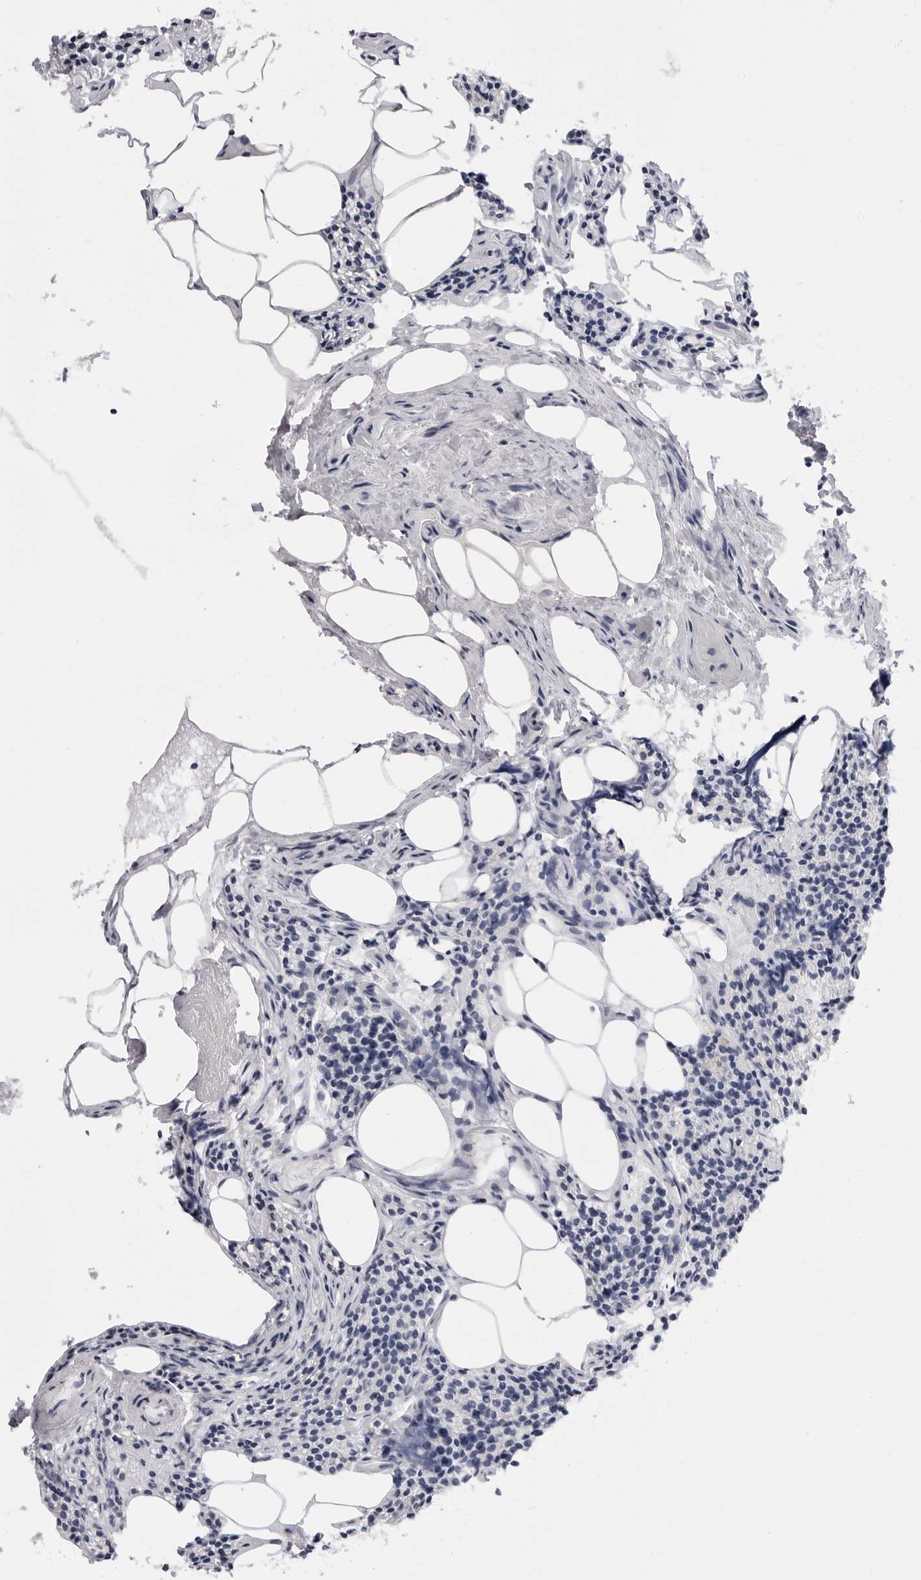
{"staining": {"intensity": "negative", "quantity": "none", "location": "none"}, "tissue": "parathyroid gland", "cell_type": "Glandular cells", "image_type": "normal", "snomed": [{"axis": "morphology", "description": "Normal tissue, NOS"}, {"axis": "topography", "description": "Parathyroid gland"}], "caption": "Immunohistochemistry (IHC) micrograph of unremarkable parathyroid gland: parathyroid gland stained with DAB demonstrates no significant protein positivity in glandular cells. Brightfield microscopy of immunohistochemistry stained with DAB (brown) and hematoxylin (blue), captured at high magnification.", "gene": "ERICH3", "patient": {"sex": "female", "age": 71}}